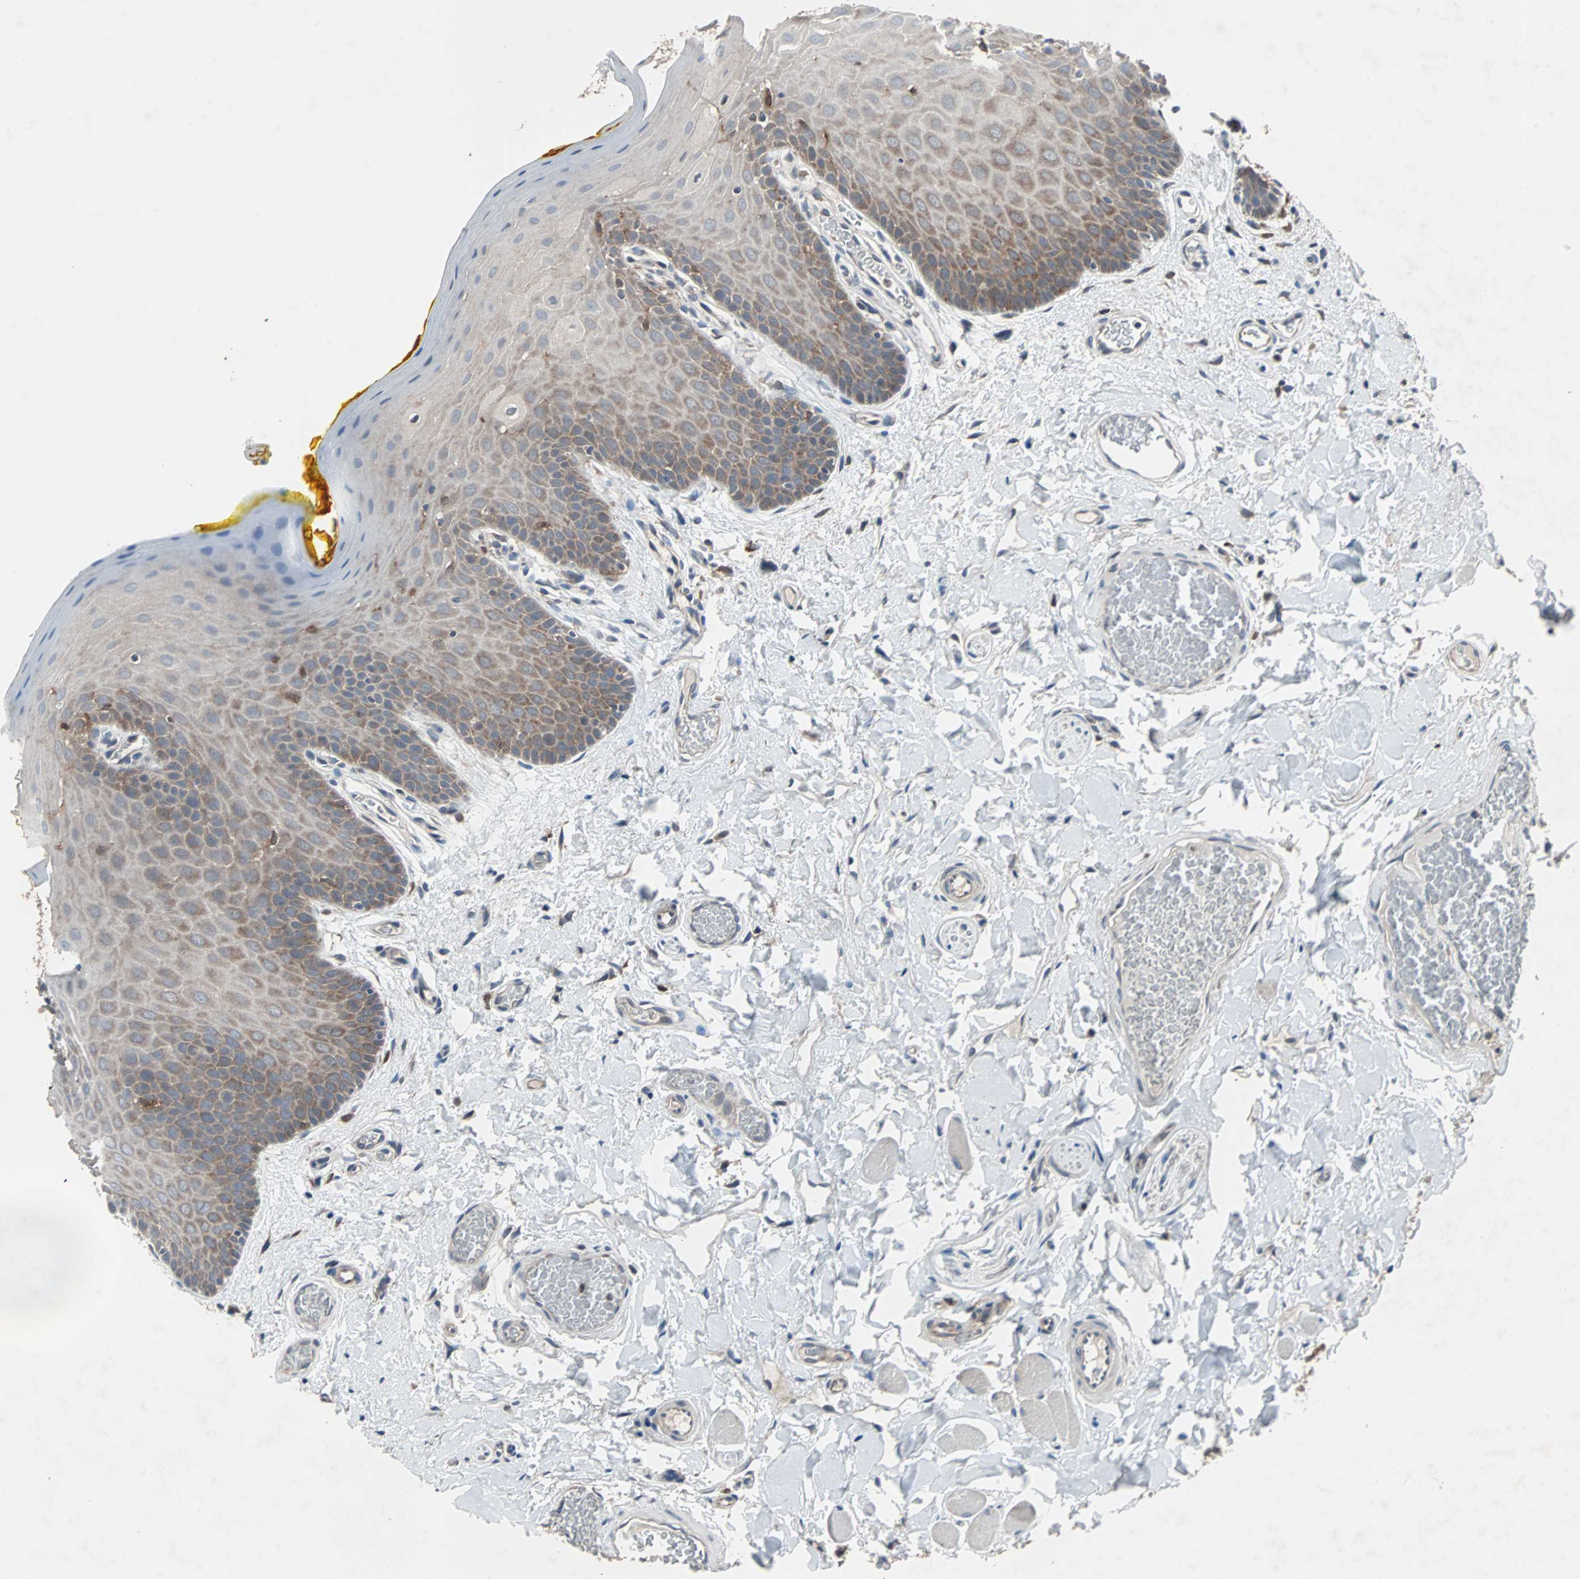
{"staining": {"intensity": "weak", "quantity": ">75%", "location": "cytoplasmic/membranous"}, "tissue": "oral mucosa", "cell_type": "Squamous epithelial cells", "image_type": "normal", "snomed": [{"axis": "morphology", "description": "Normal tissue, NOS"}, {"axis": "topography", "description": "Oral tissue"}], "caption": "Immunohistochemistry histopathology image of benign oral mucosa: oral mucosa stained using immunohistochemistry (IHC) displays low levels of weak protein expression localized specifically in the cytoplasmic/membranous of squamous epithelial cells, appearing as a cytoplasmic/membranous brown color.", "gene": "PAK1", "patient": {"sex": "male", "age": 54}}